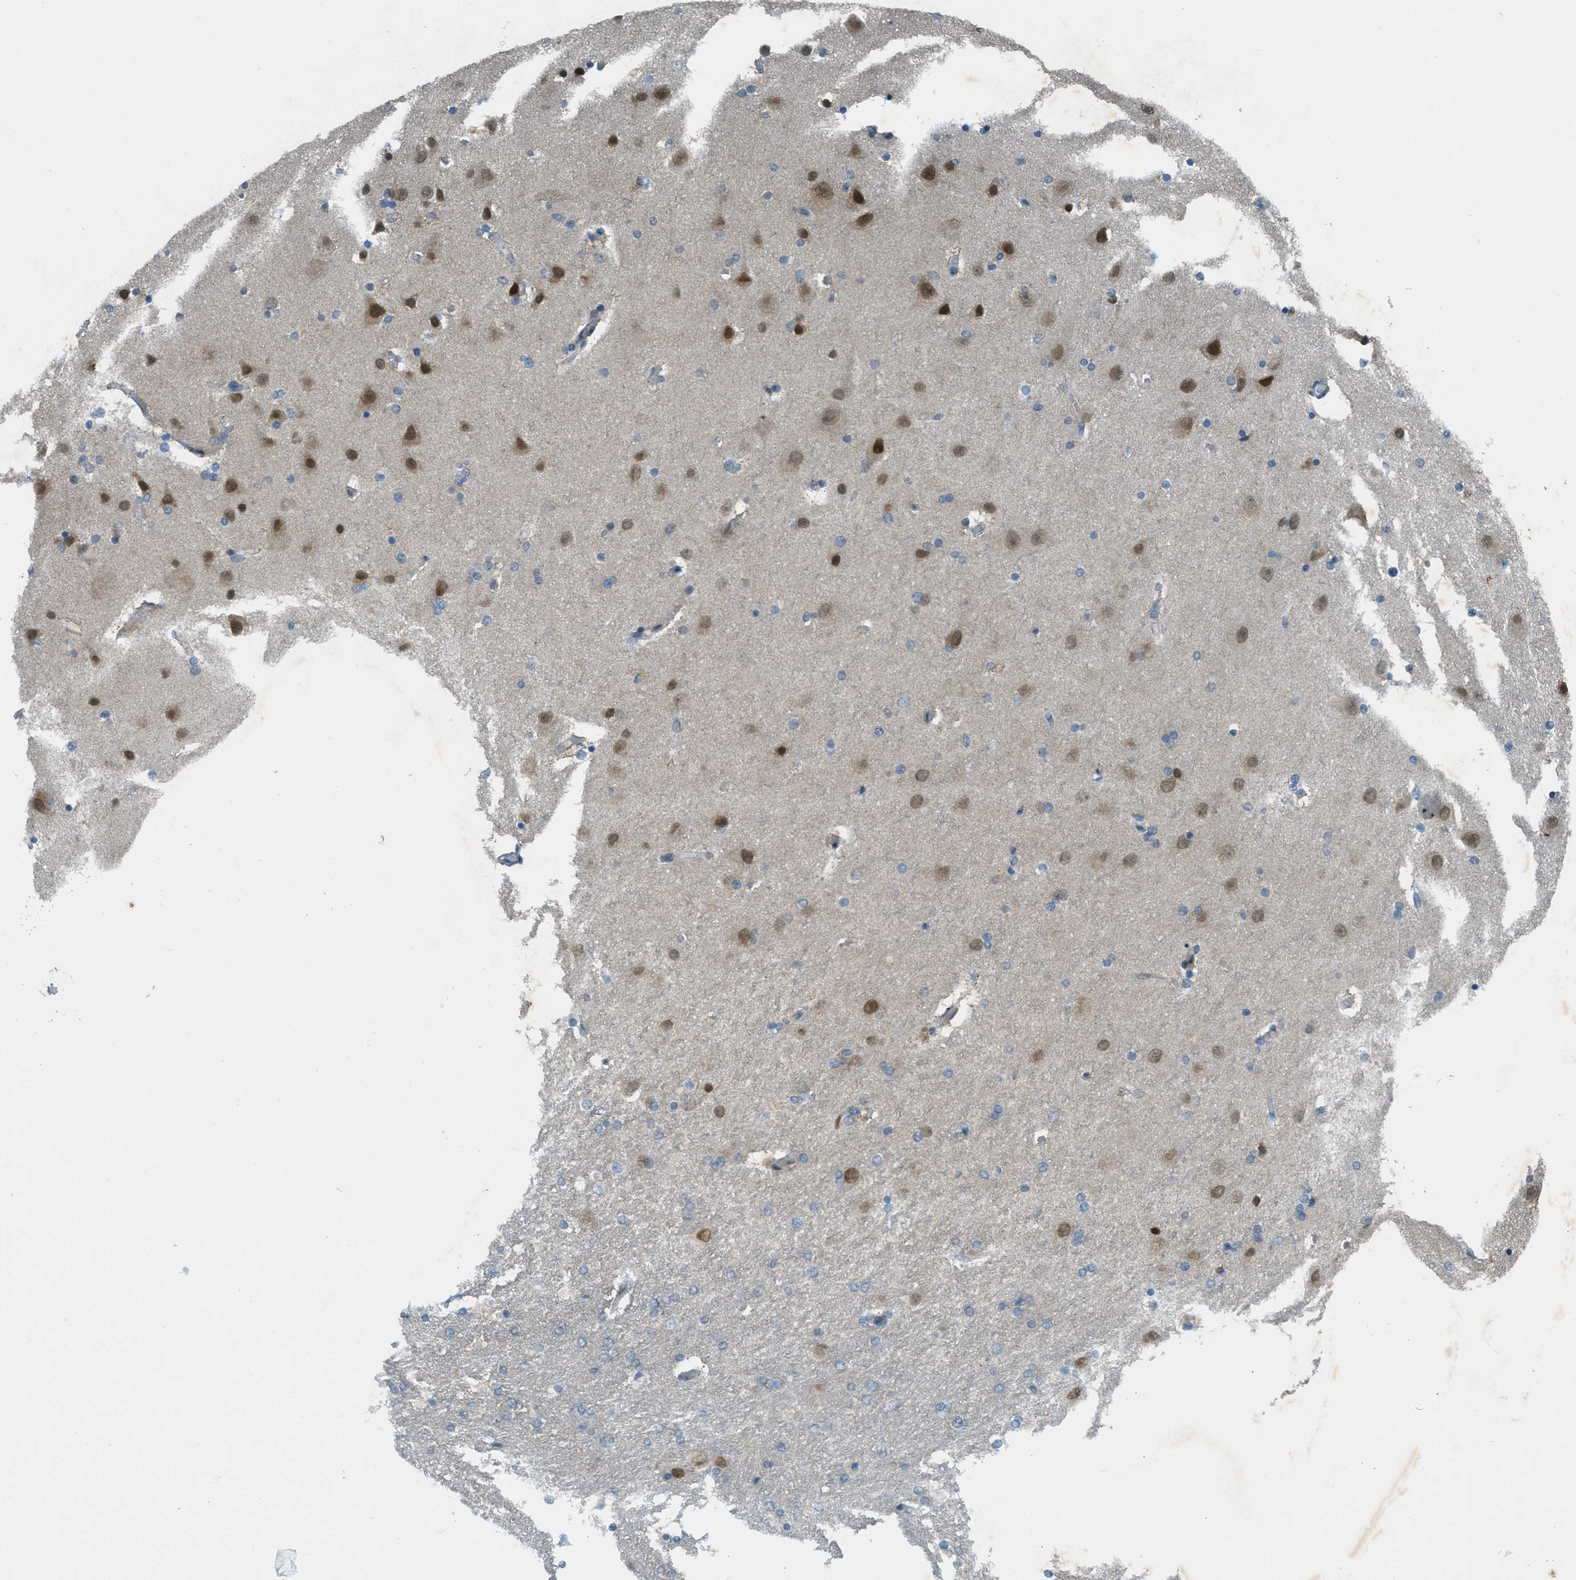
{"staining": {"intensity": "weak", "quantity": "<25%", "location": "cytoplasmic/membranous"}, "tissue": "caudate", "cell_type": "Glial cells", "image_type": "normal", "snomed": [{"axis": "morphology", "description": "Normal tissue, NOS"}, {"axis": "topography", "description": "Lateral ventricle wall"}], "caption": "DAB (3,3'-diaminobenzidine) immunohistochemical staining of normal human caudate displays no significant positivity in glial cells. (Brightfield microscopy of DAB IHC at high magnification).", "gene": "TCF20", "patient": {"sex": "female", "age": 54}}